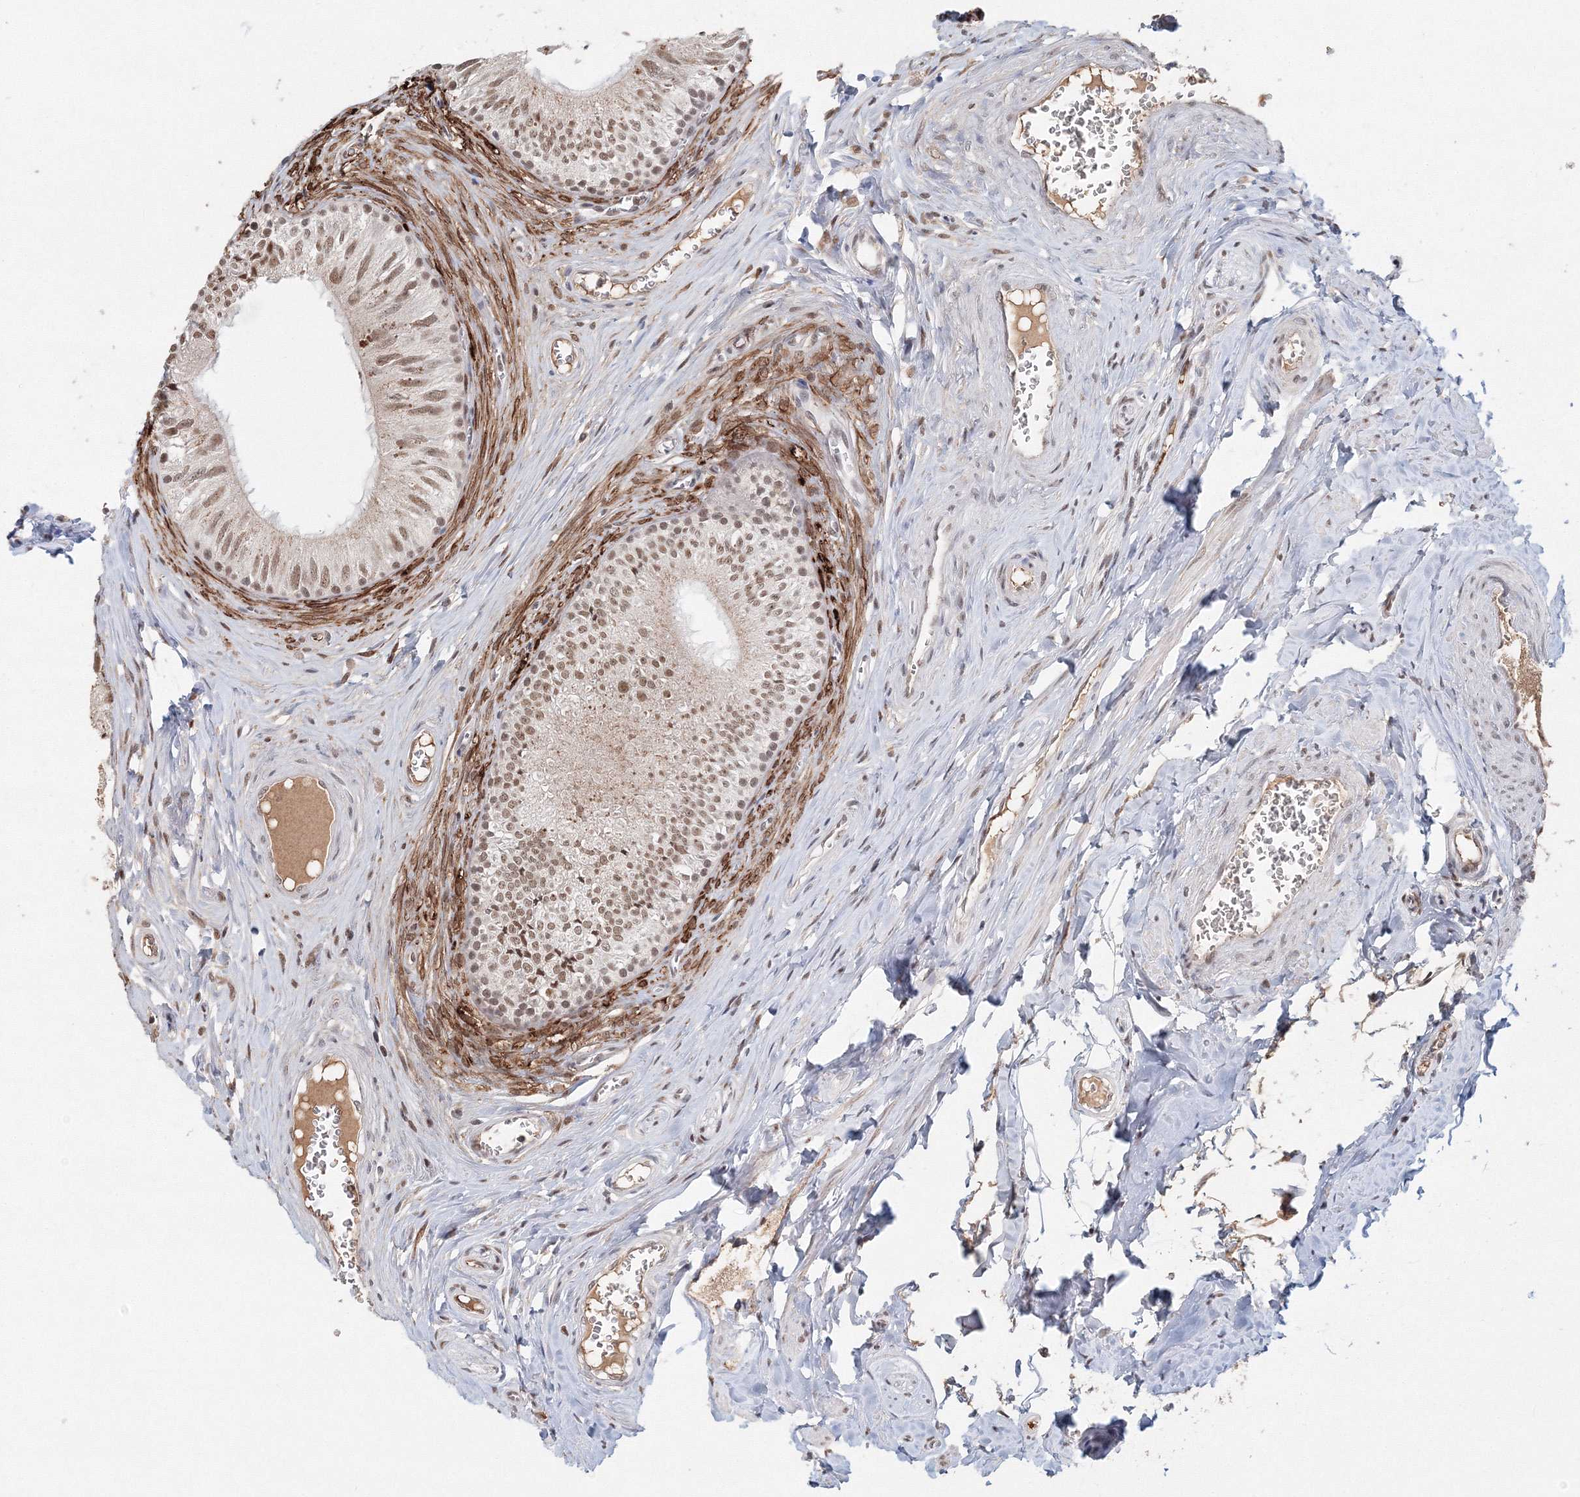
{"staining": {"intensity": "moderate", "quantity": ">75%", "location": "nuclear"}, "tissue": "epididymis", "cell_type": "Glandular cells", "image_type": "normal", "snomed": [{"axis": "morphology", "description": "Normal tissue, NOS"}, {"axis": "topography", "description": "Epididymis"}], "caption": "Immunohistochemistry (DAB (3,3'-diaminobenzidine)) staining of benign epididymis displays moderate nuclear protein staining in approximately >75% of glandular cells. Using DAB (brown) and hematoxylin (blue) stains, captured at high magnification using brightfield microscopy.", "gene": "IWS1", "patient": {"sex": "male", "age": 46}}